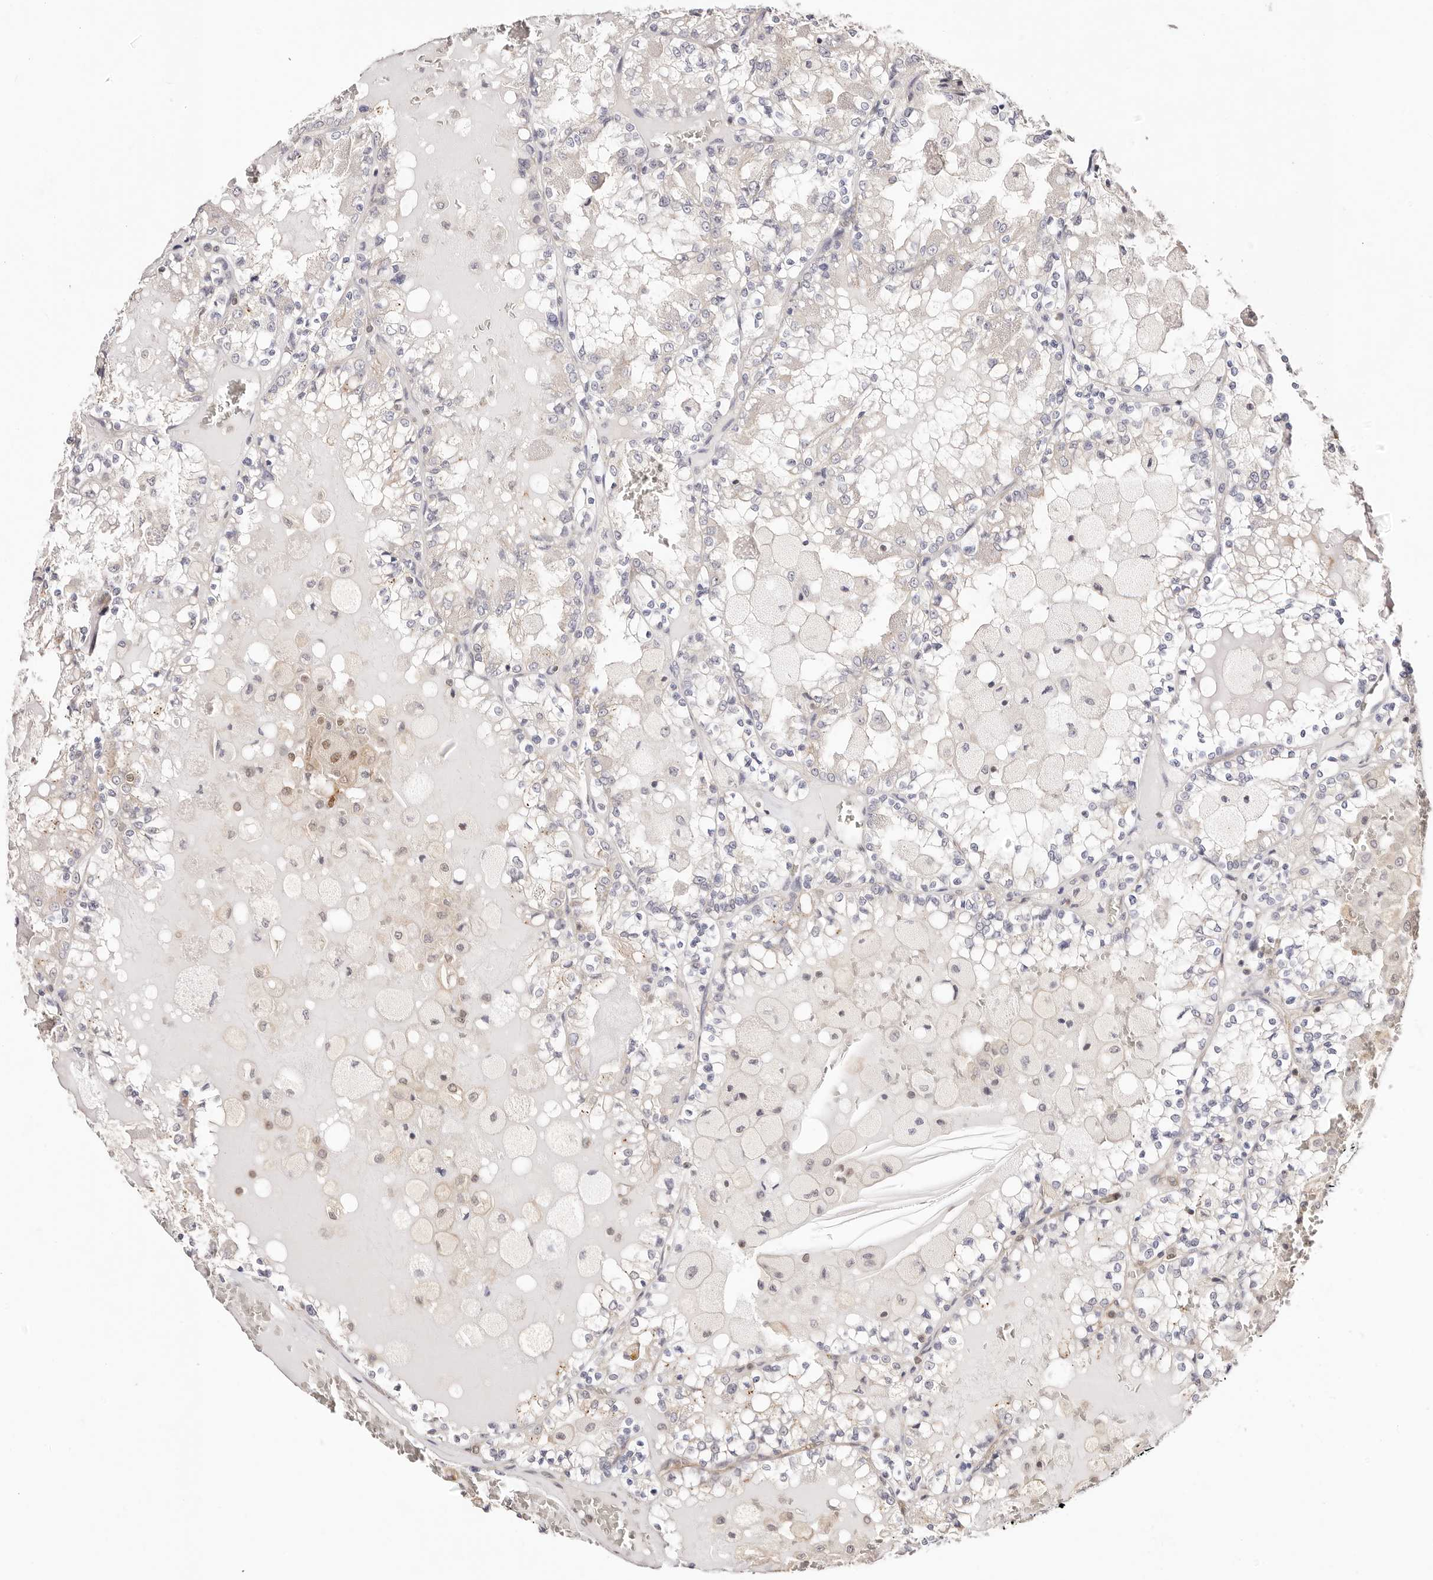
{"staining": {"intensity": "negative", "quantity": "none", "location": "none"}, "tissue": "renal cancer", "cell_type": "Tumor cells", "image_type": "cancer", "snomed": [{"axis": "morphology", "description": "Adenocarcinoma, NOS"}, {"axis": "topography", "description": "Kidney"}], "caption": "The photomicrograph displays no significant expression in tumor cells of renal adenocarcinoma.", "gene": "STAT5A", "patient": {"sex": "female", "age": 56}}